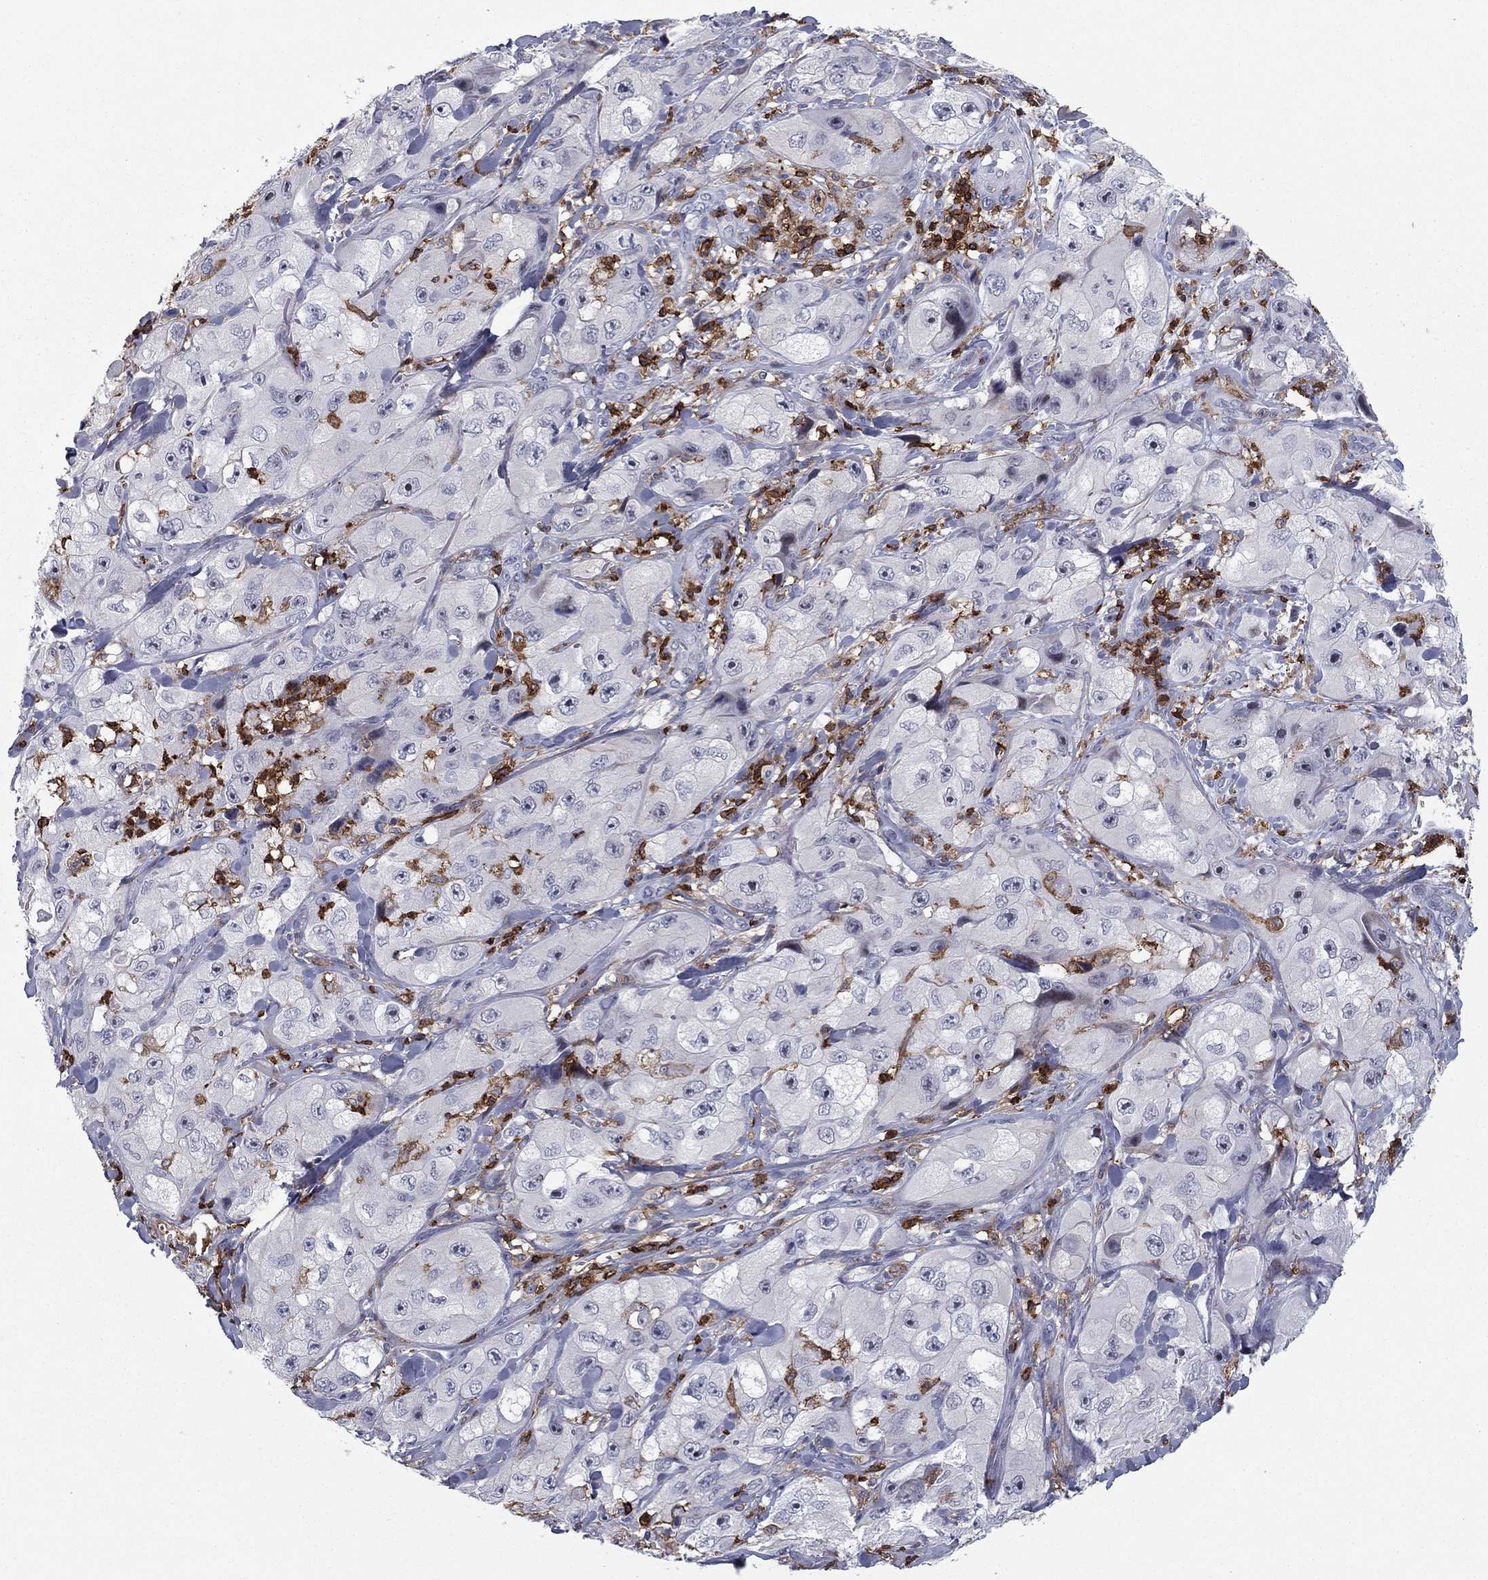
{"staining": {"intensity": "negative", "quantity": "none", "location": "none"}, "tissue": "skin cancer", "cell_type": "Tumor cells", "image_type": "cancer", "snomed": [{"axis": "morphology", "description": "Squamous cell carcinoma, NOS"}, {"axis": "topography", "description": "Skin"}, {"axis": "topography", "description": "Subcutis"}], "caption": "Skin cancer (squamous cell carcinoma) was stained to show a protein in brown. There is no significant expression in tumor cells.", "gene": "ARHGAP27", "patient": {"sex": "male", "age": 73}}